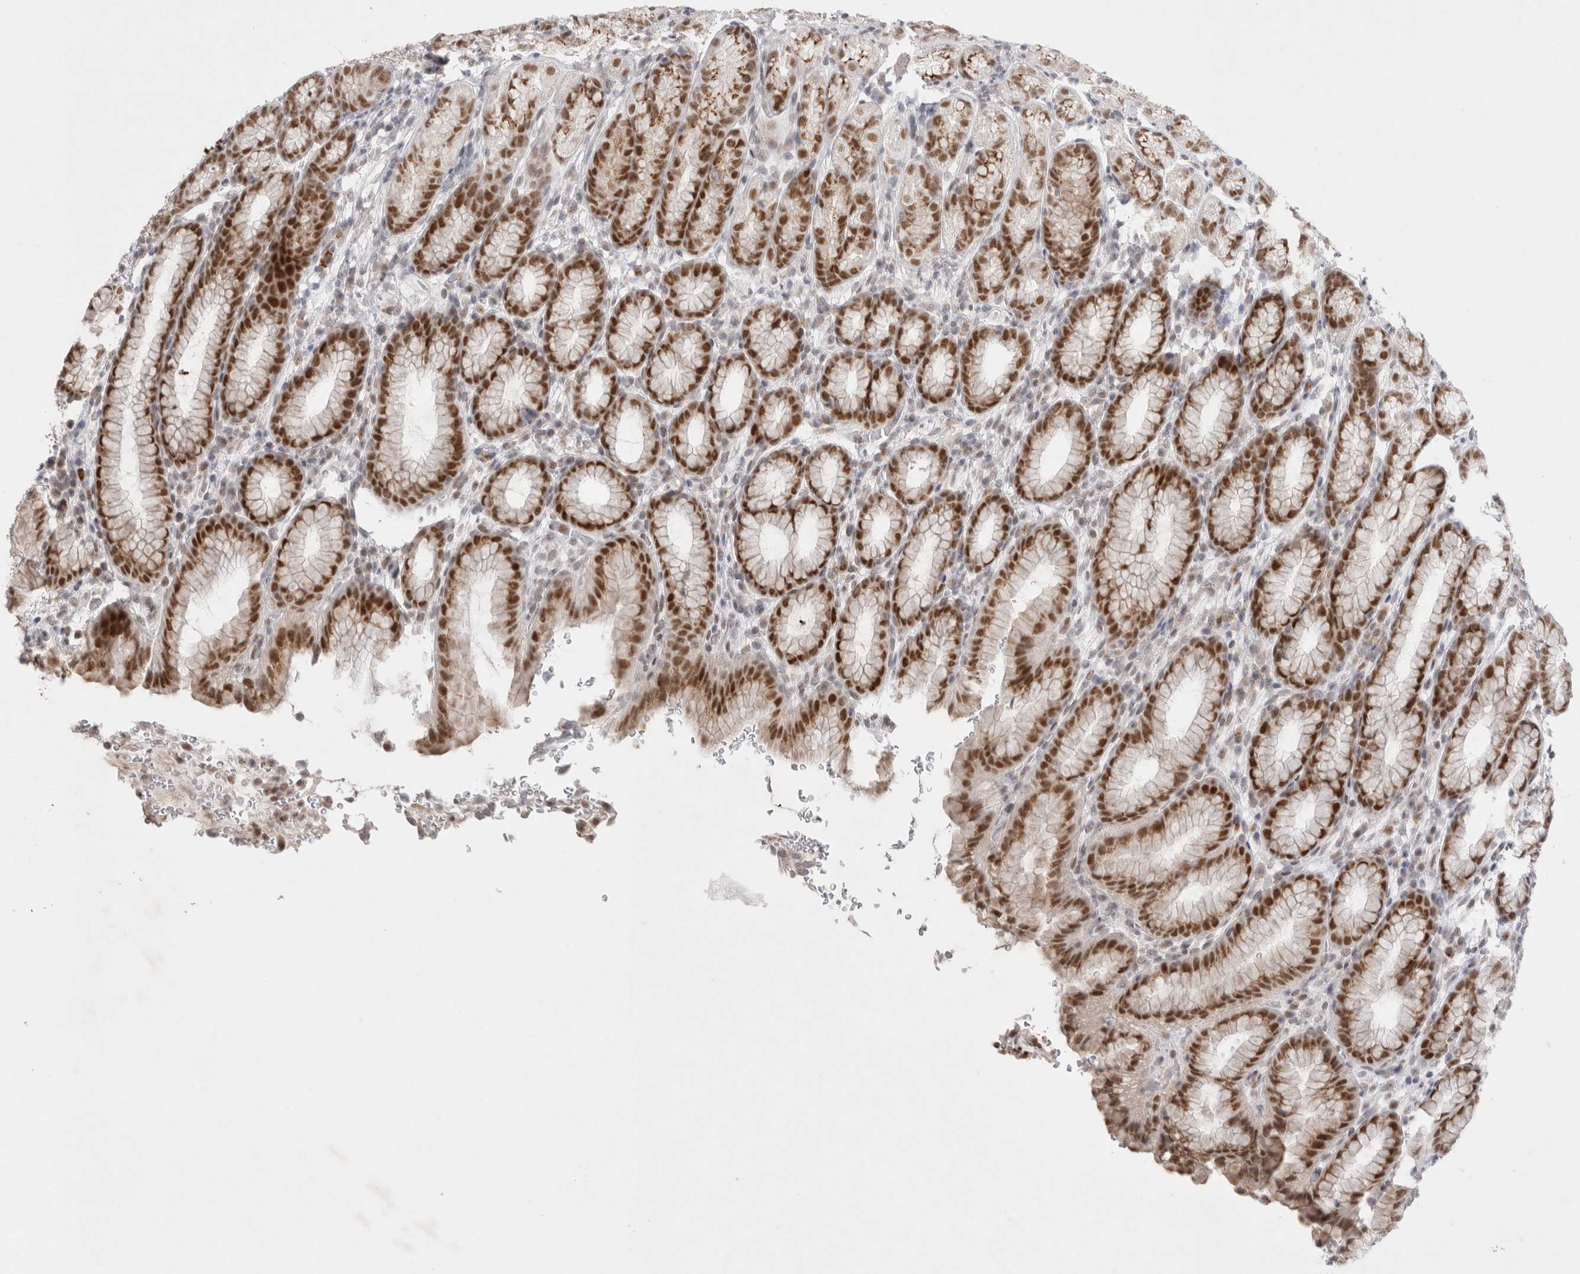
{"staining": {"intensity": "strong", "quantity": "25%-75%", "location": "nuclear"}, "tissue": "stomach", "cell_type": "Glandular cells", "image_type": "normal", "snomed": [{"axis": "morphology", "description": "Normal tissue, NOS"}, {"axis": "topography", "description": "Stomach"}], "caption": "This is a histology image of IHC staining of normal stomach, which shows strong positivity in the nuclear of glandular cells.", "gene": "RECQL4", "patient": {"sex": "male", "age": 42}}